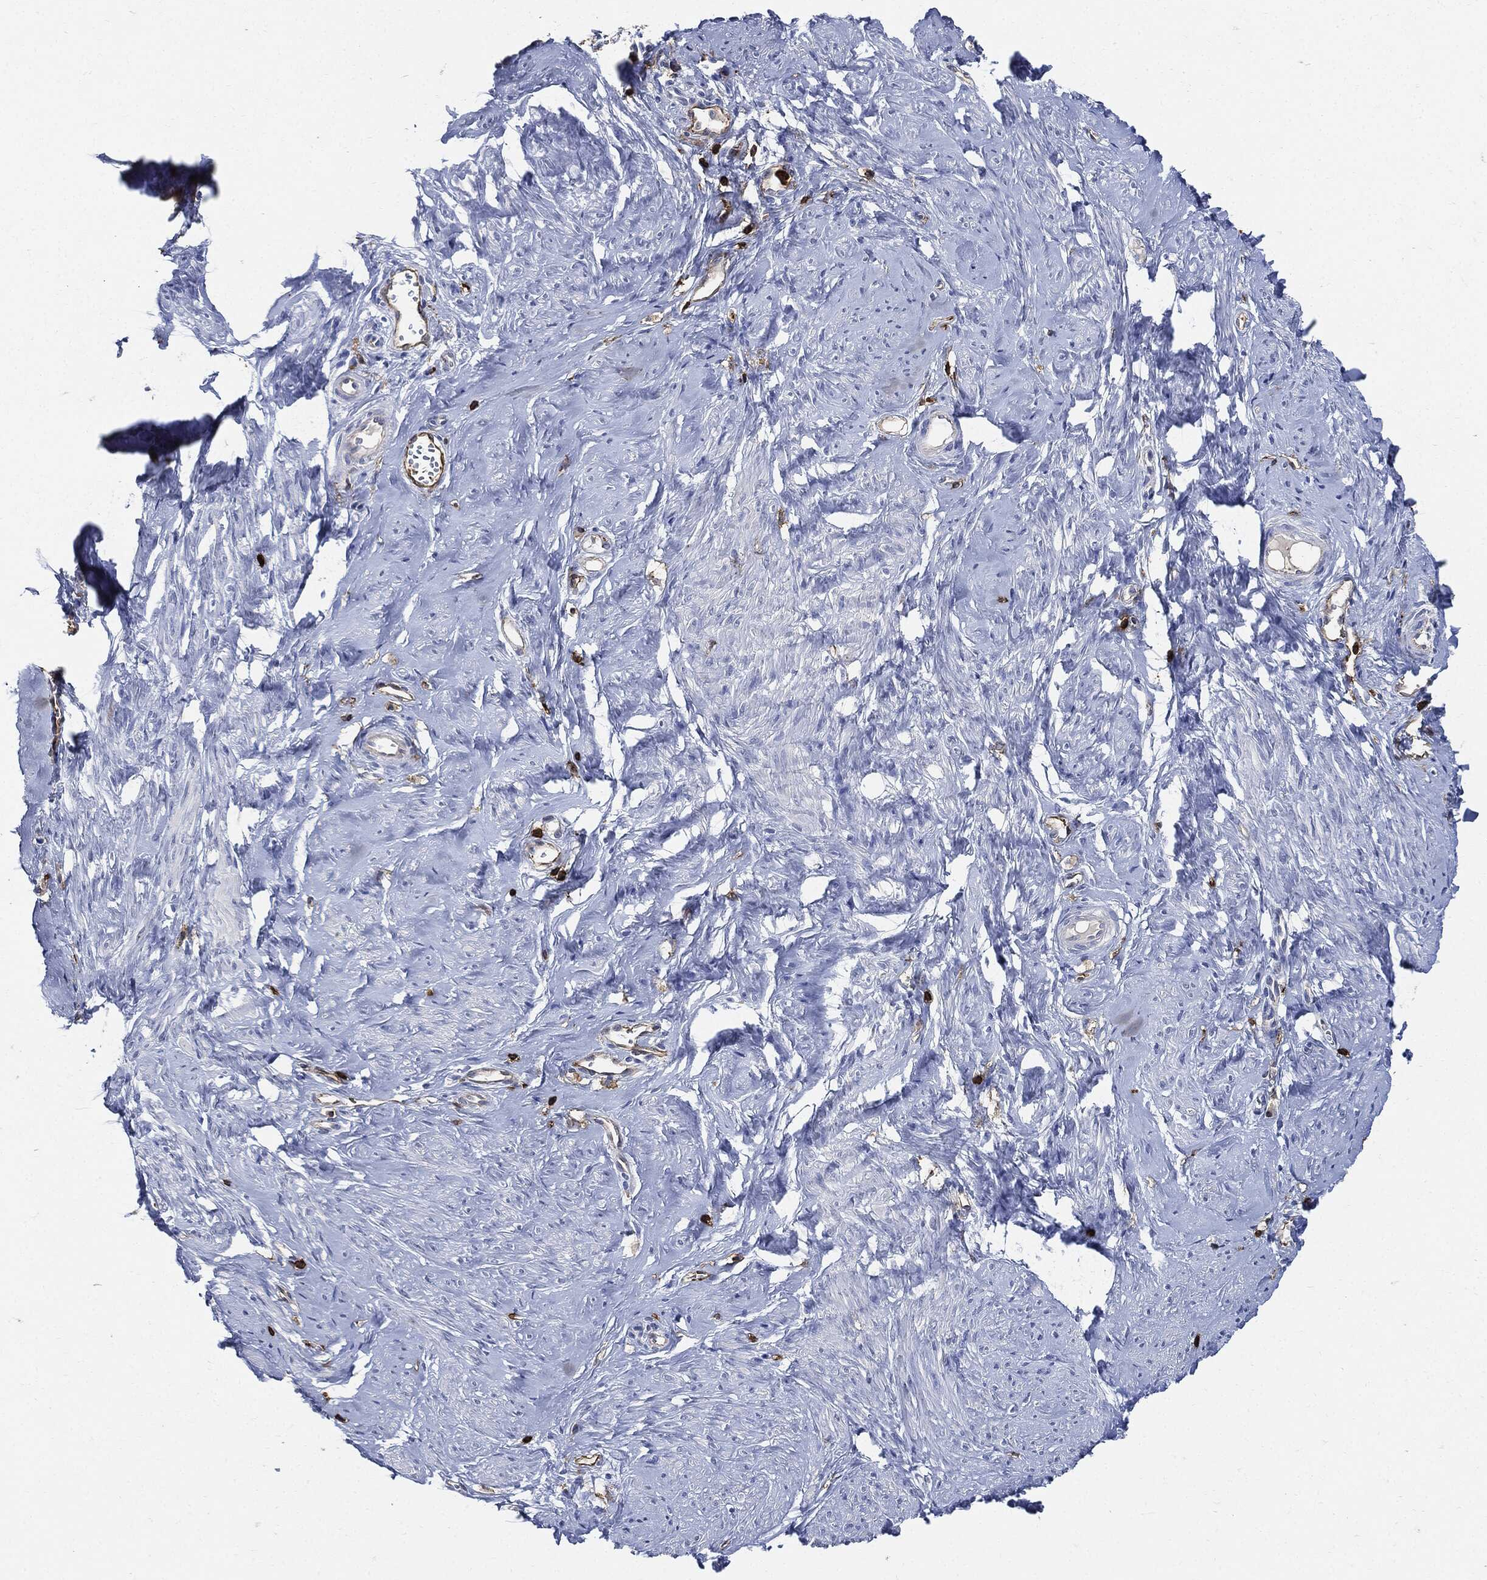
{"staining": {"intensity": "weak", "quantity": "<25%", "location": "cytoplasmic/membranous"}, "tissue": "smooth muscle", "cell_type": "Smooth muscle cells", "image_type": "normal", "snomed": [{"axis": "morphology", "description": "Normal tissue, NOS"}, {"axis": "topography", "description": "Smooth muscle"}], "caption": "Immunohistochemistry photomicrograph of benign human smooth muscle stained for a protein (brown), which displays no positivity in smooth muscle cells.", "gene": "PTPRC", "patient": {"sex": "female", "age": 48}}